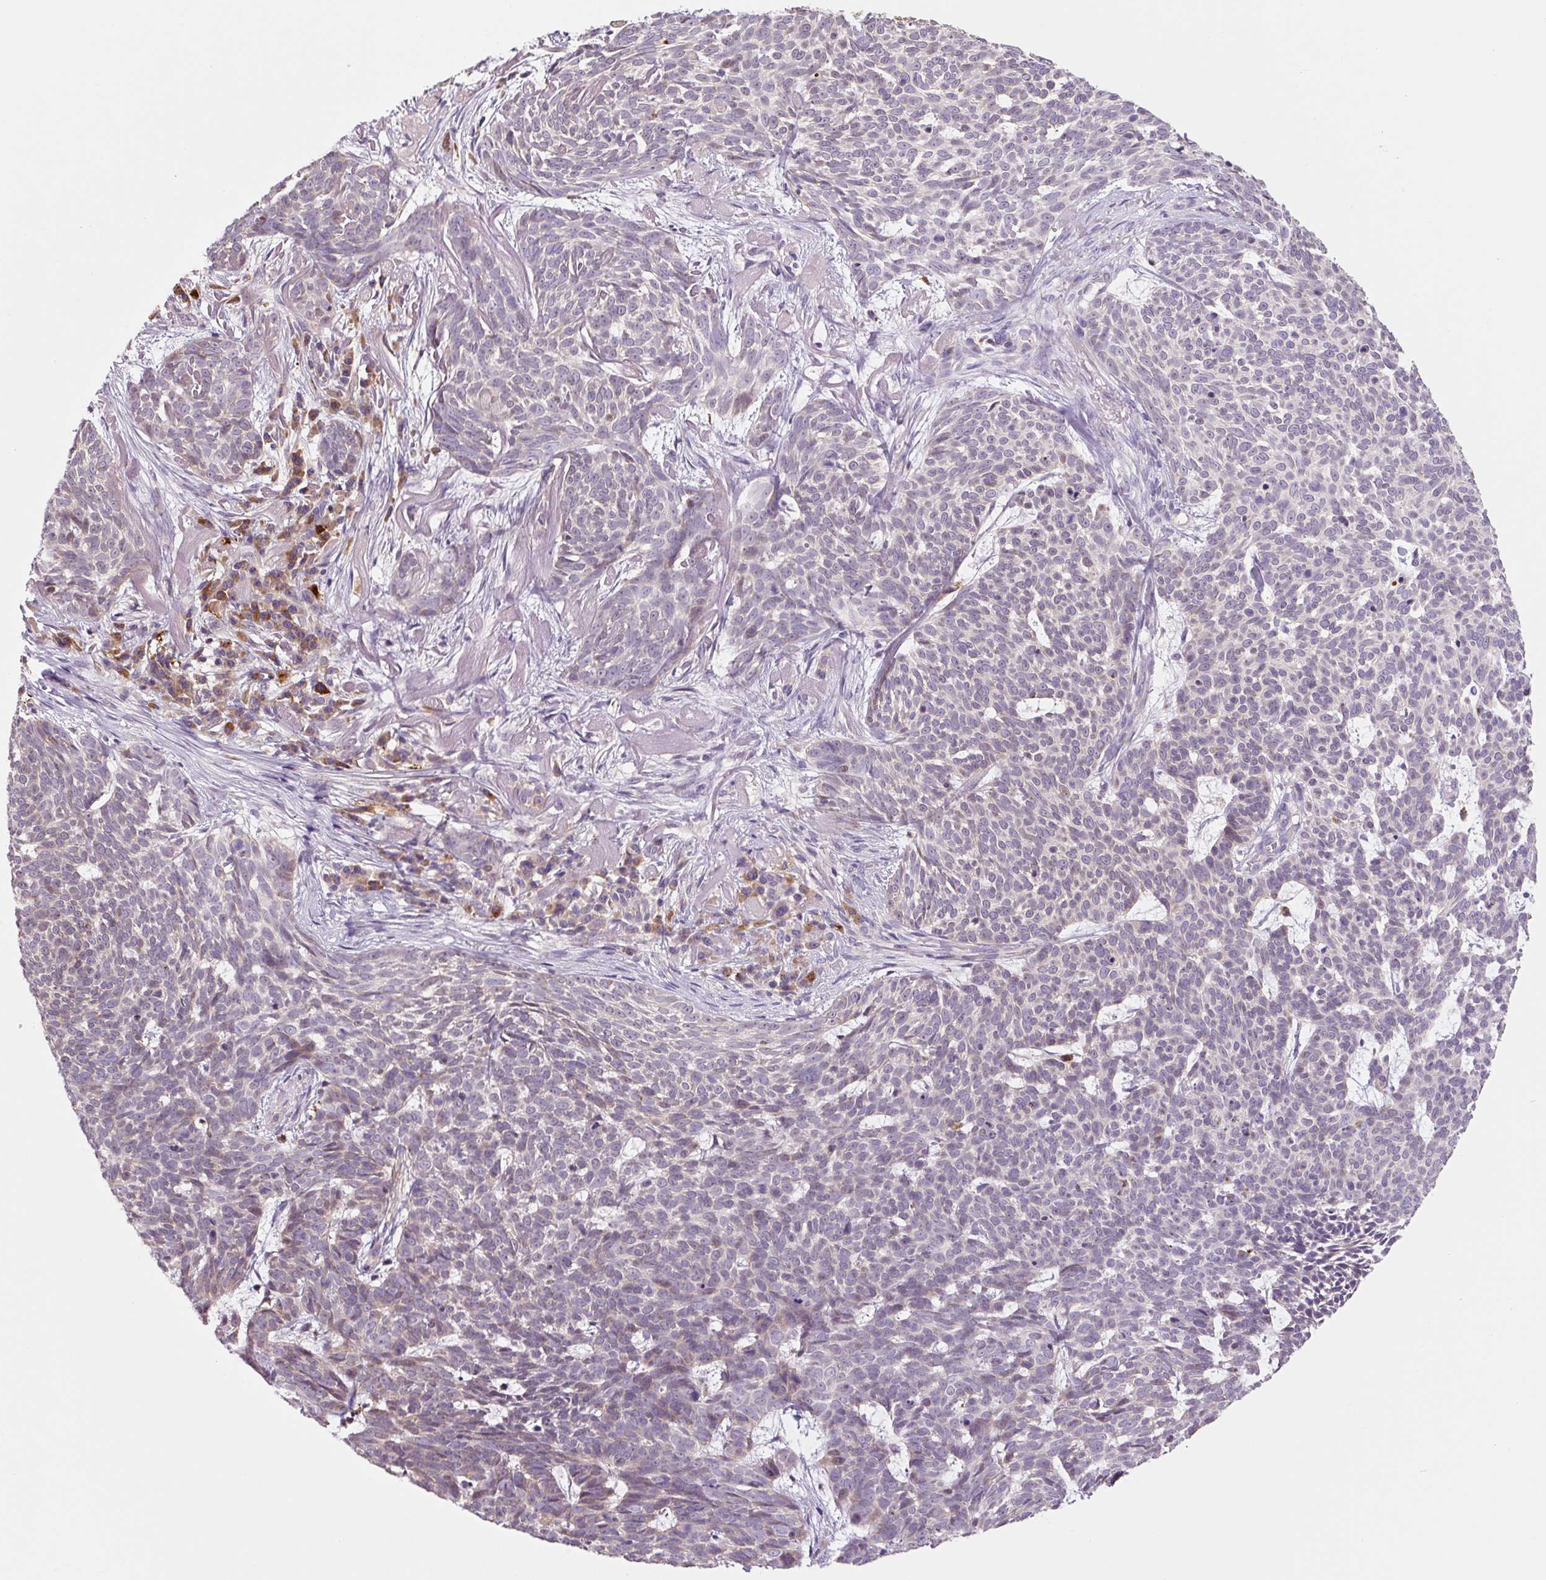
{"staining": {"intensity": "negative", "quantity": "none", "location": "none"}, "tissue": "skin cancer", "cell_type": "Tumor cells", "image_type": "cancer", "snomed": [{"axis": "morphology", "description": "Basal cell carcinoma"}, {"axis": "topography", "description": "Skin"}], "caption": "A high-resolution histopathology image shows IHC staining of skin cancer (basal cell carcinoma), which displays no significant staining in tumor cells.", "gene": "FUT10", "patient": {"sex": "female", "age": 93}}